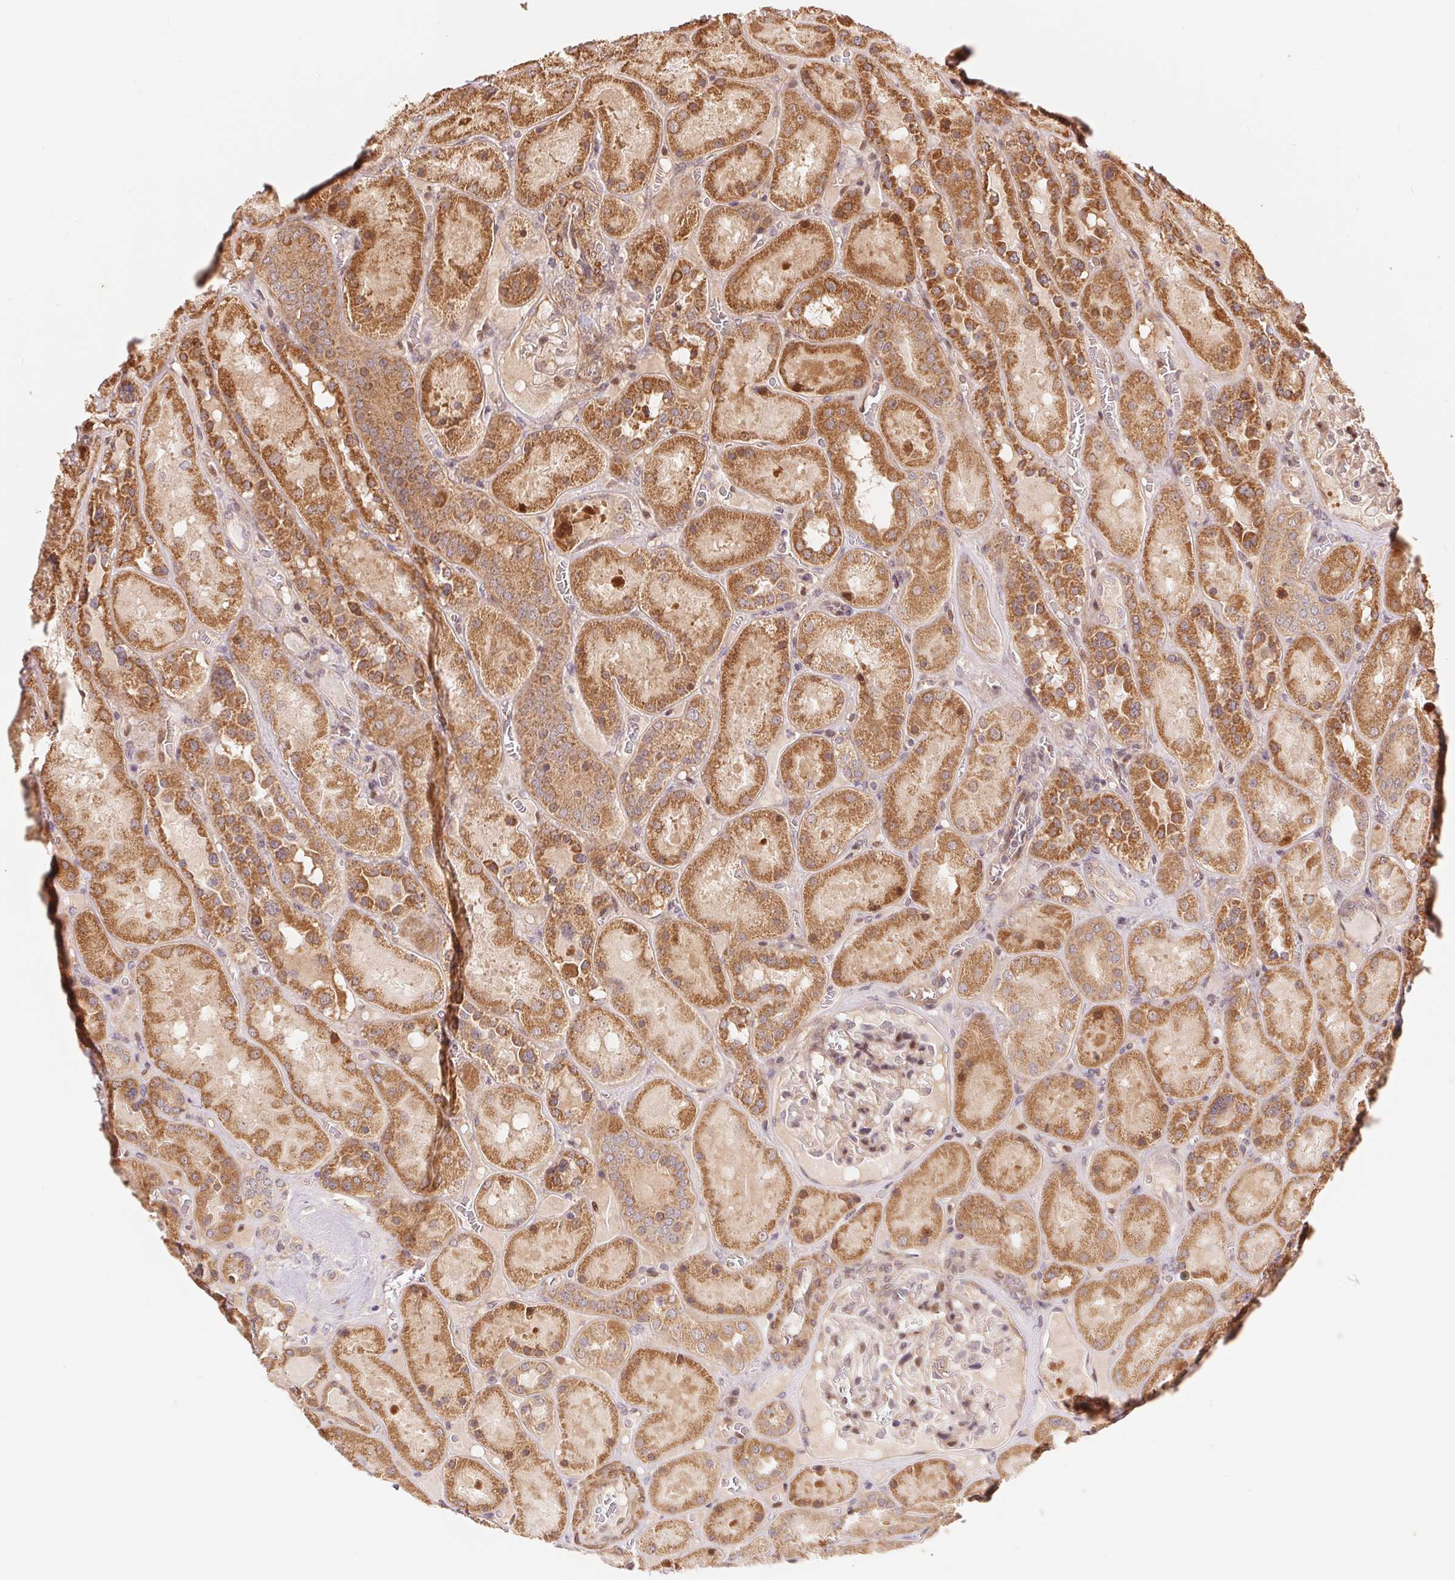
{"staining": {"intensity": "moderate", "quantity": "<25%", "location": "cytoplasmic/membranous"}, "tissue": "kidney", "cell_type": "Cells in glomeruli", "image_type": "normal", "snomed": [{"axis": "morphology", "description": "Normal tissue, NOS"}, {"axis": "topography", "description": "Kidney"}], "caption": "Kidney stained with a brown dye exhibits moderate cytoplasmic/membranous positive staining in about <25% of cells in glomeruli.", "gene": "TNIP2", "patient": {"sex": "male", "age": 73}}